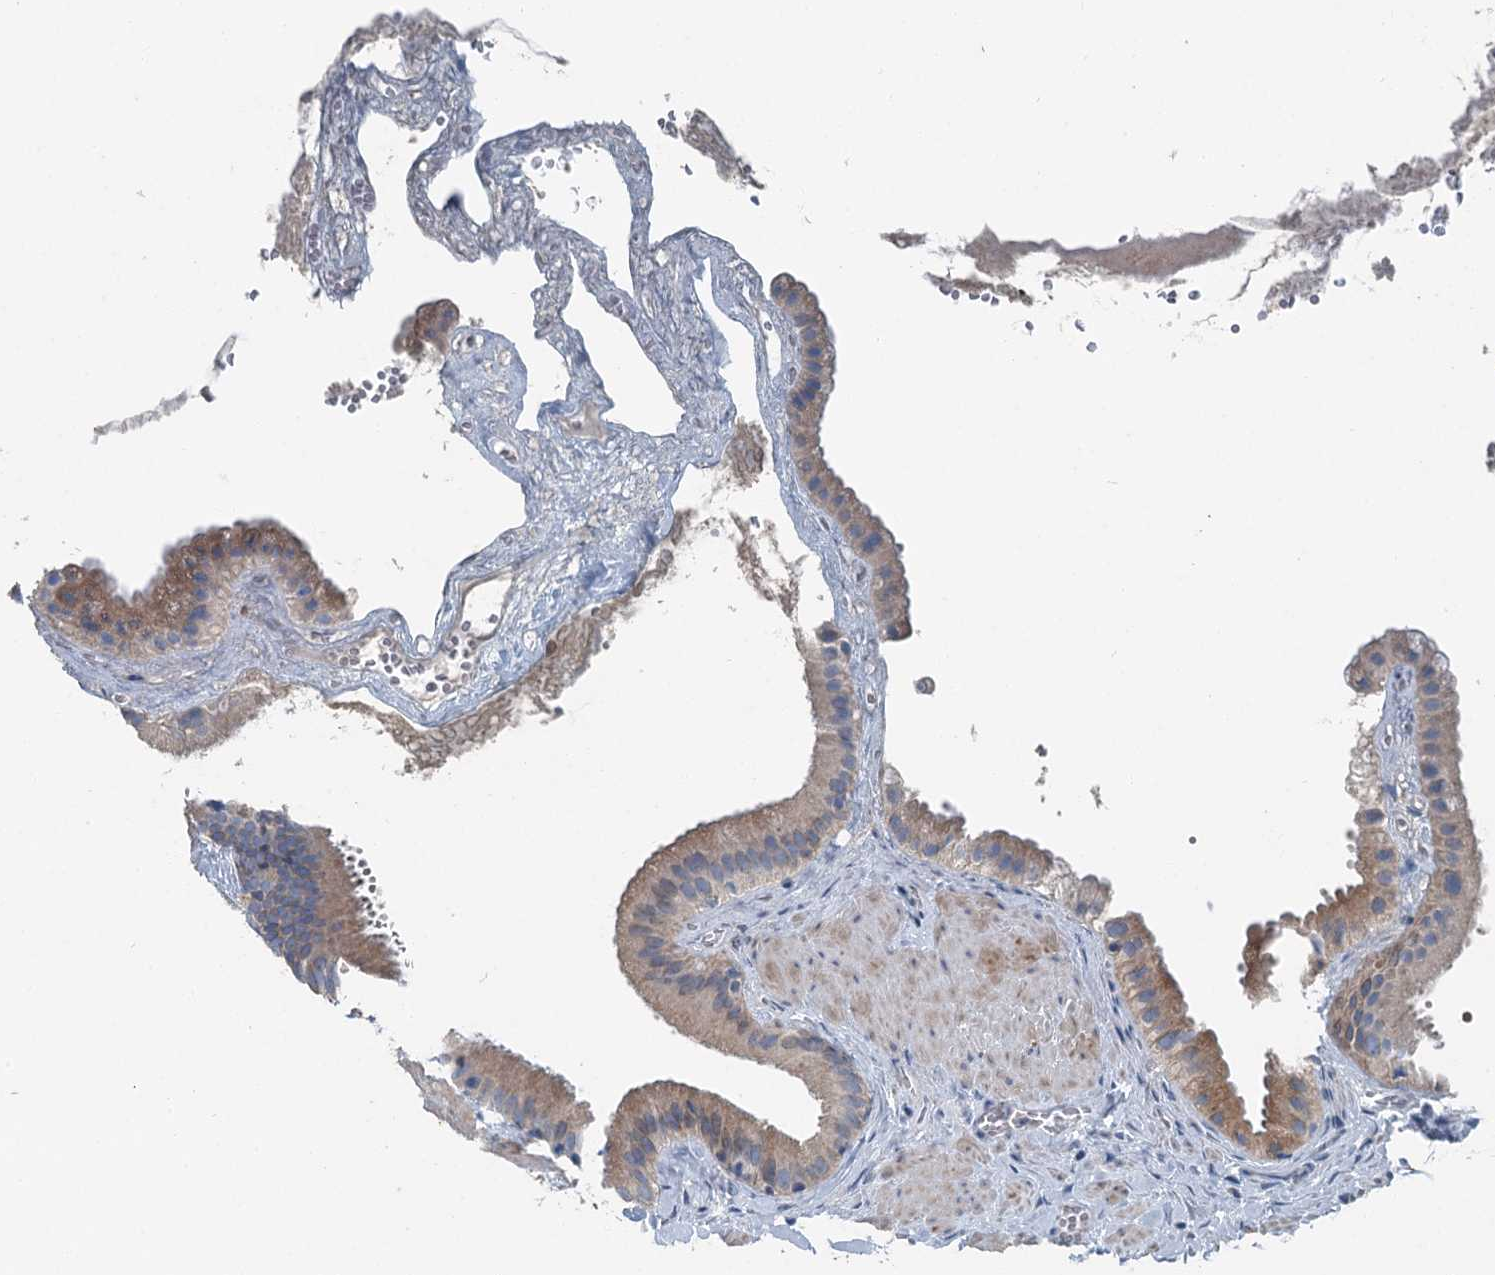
{"staining": {"intensity": "weak", "quantity": ">75%", "location": "cytoplasmic/membranous"}, "tissue": "gallbladder", "cell_type": "Glandular cells", "image_type": "normal", "snomed": [{"axis": "morphology", "description": "Normal tissue, NOS"}, {"axis": "topography", "description": "Gallbladder"}], "caption": "IHC (DAB) staining of normal human gallbladder displays weak cytoplasmic/membranous protein expression in approximately >75% of glandular cells. Using DAB (3,3'-diaminobenzidine) (brown) and hematoxylin (blue) stains, captured at high magnification using brightfield microscopy.", "gene": "C6orf120", "patient": {"sex": "male", "age": 55}}